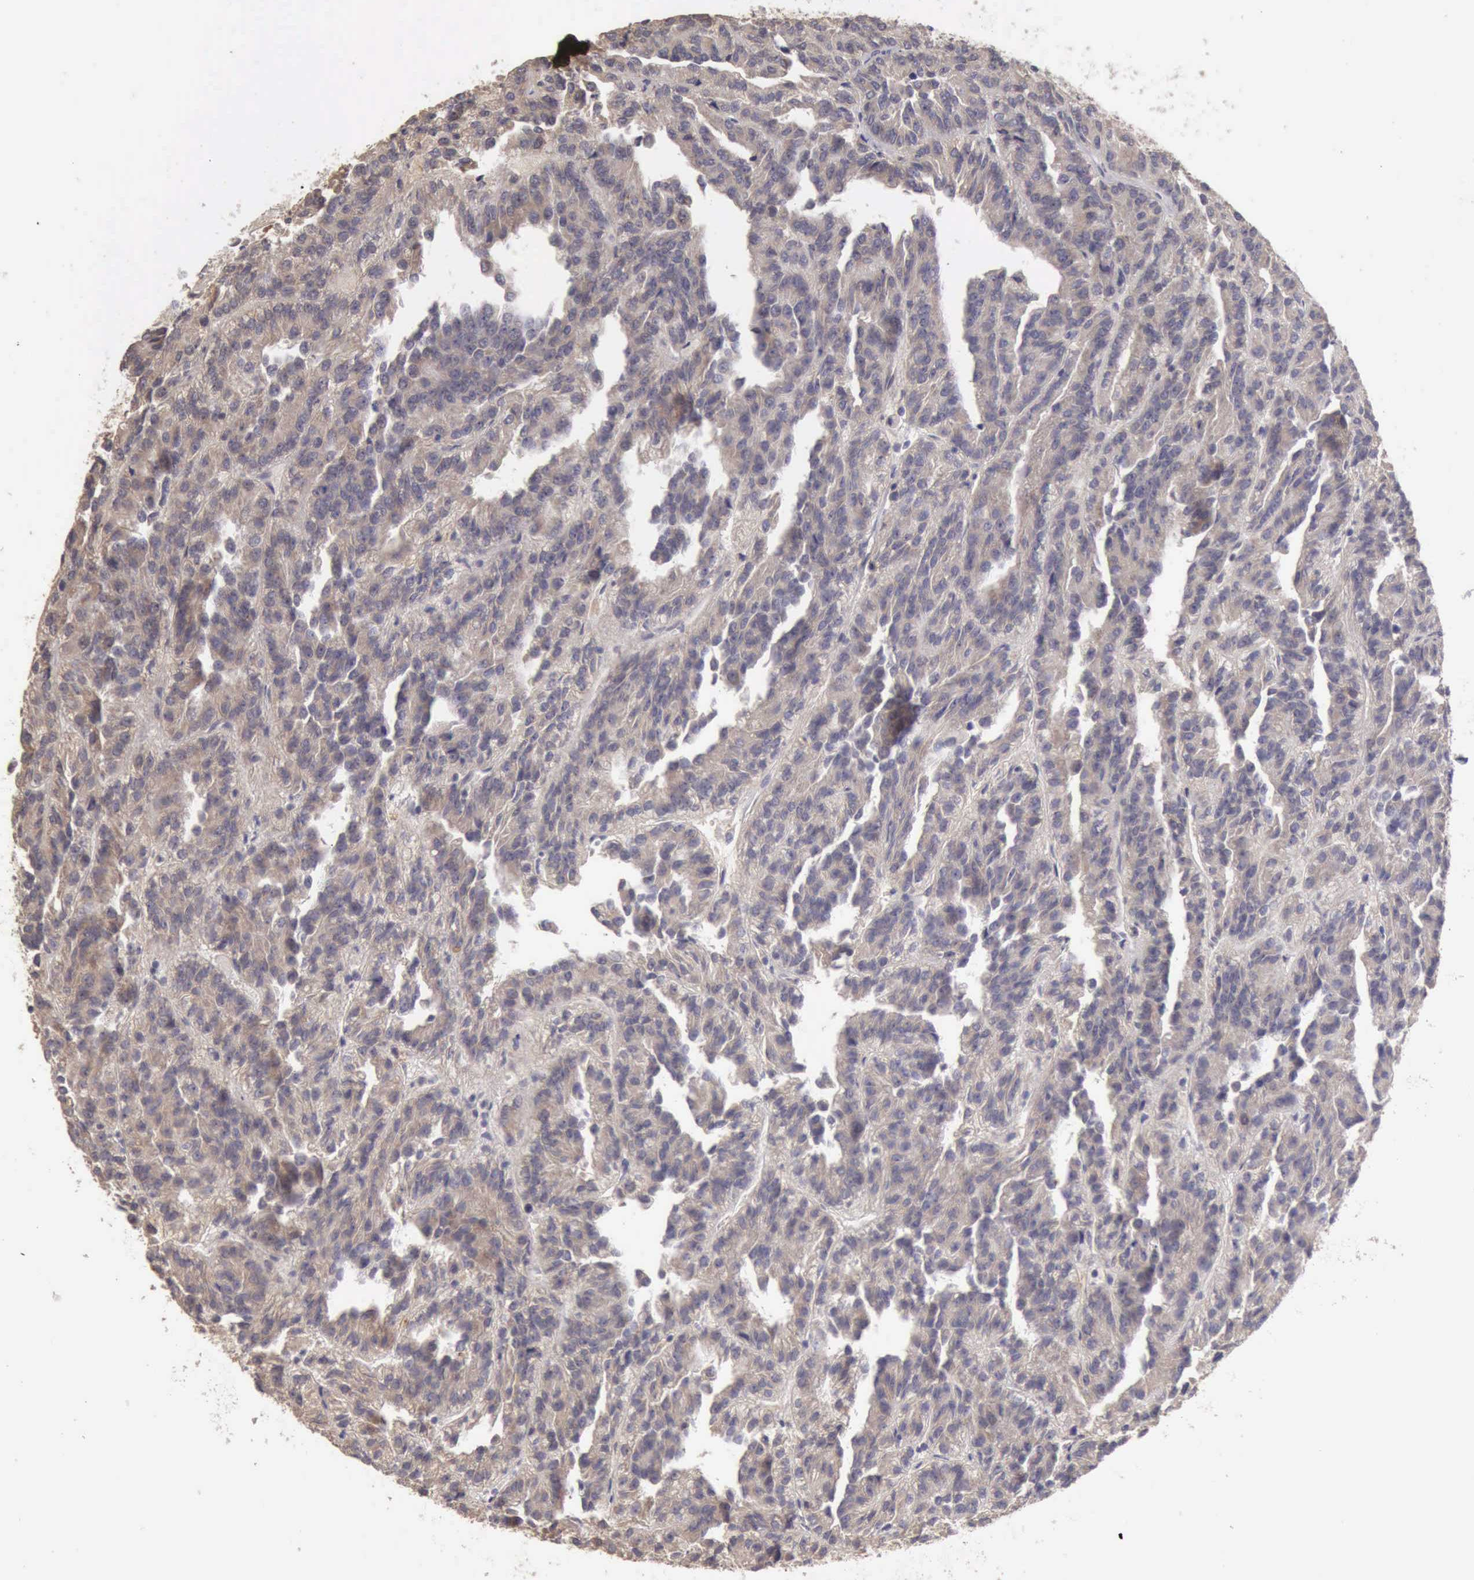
{"staining": {"intensity": "negative", "quantity": "none", "location": "none"}, "tissue": "renal cancer", "cell_type": "Tumor cells", "image_type": "cancer", "snomed": [{"axis": "morphology", "description": "Adenocarcinoma, NOS"}, {"axis": "topography", "description": "Kidney"}], "caption": "High magnification brightfield microscopy of adenocarcinoma (renal) stained with DAB (brown) and counterstained with hematoxylin (blue): tumor cells show no significant expression.", "gene": "BMX", "patient": {"sex": "male", "age": 46}}